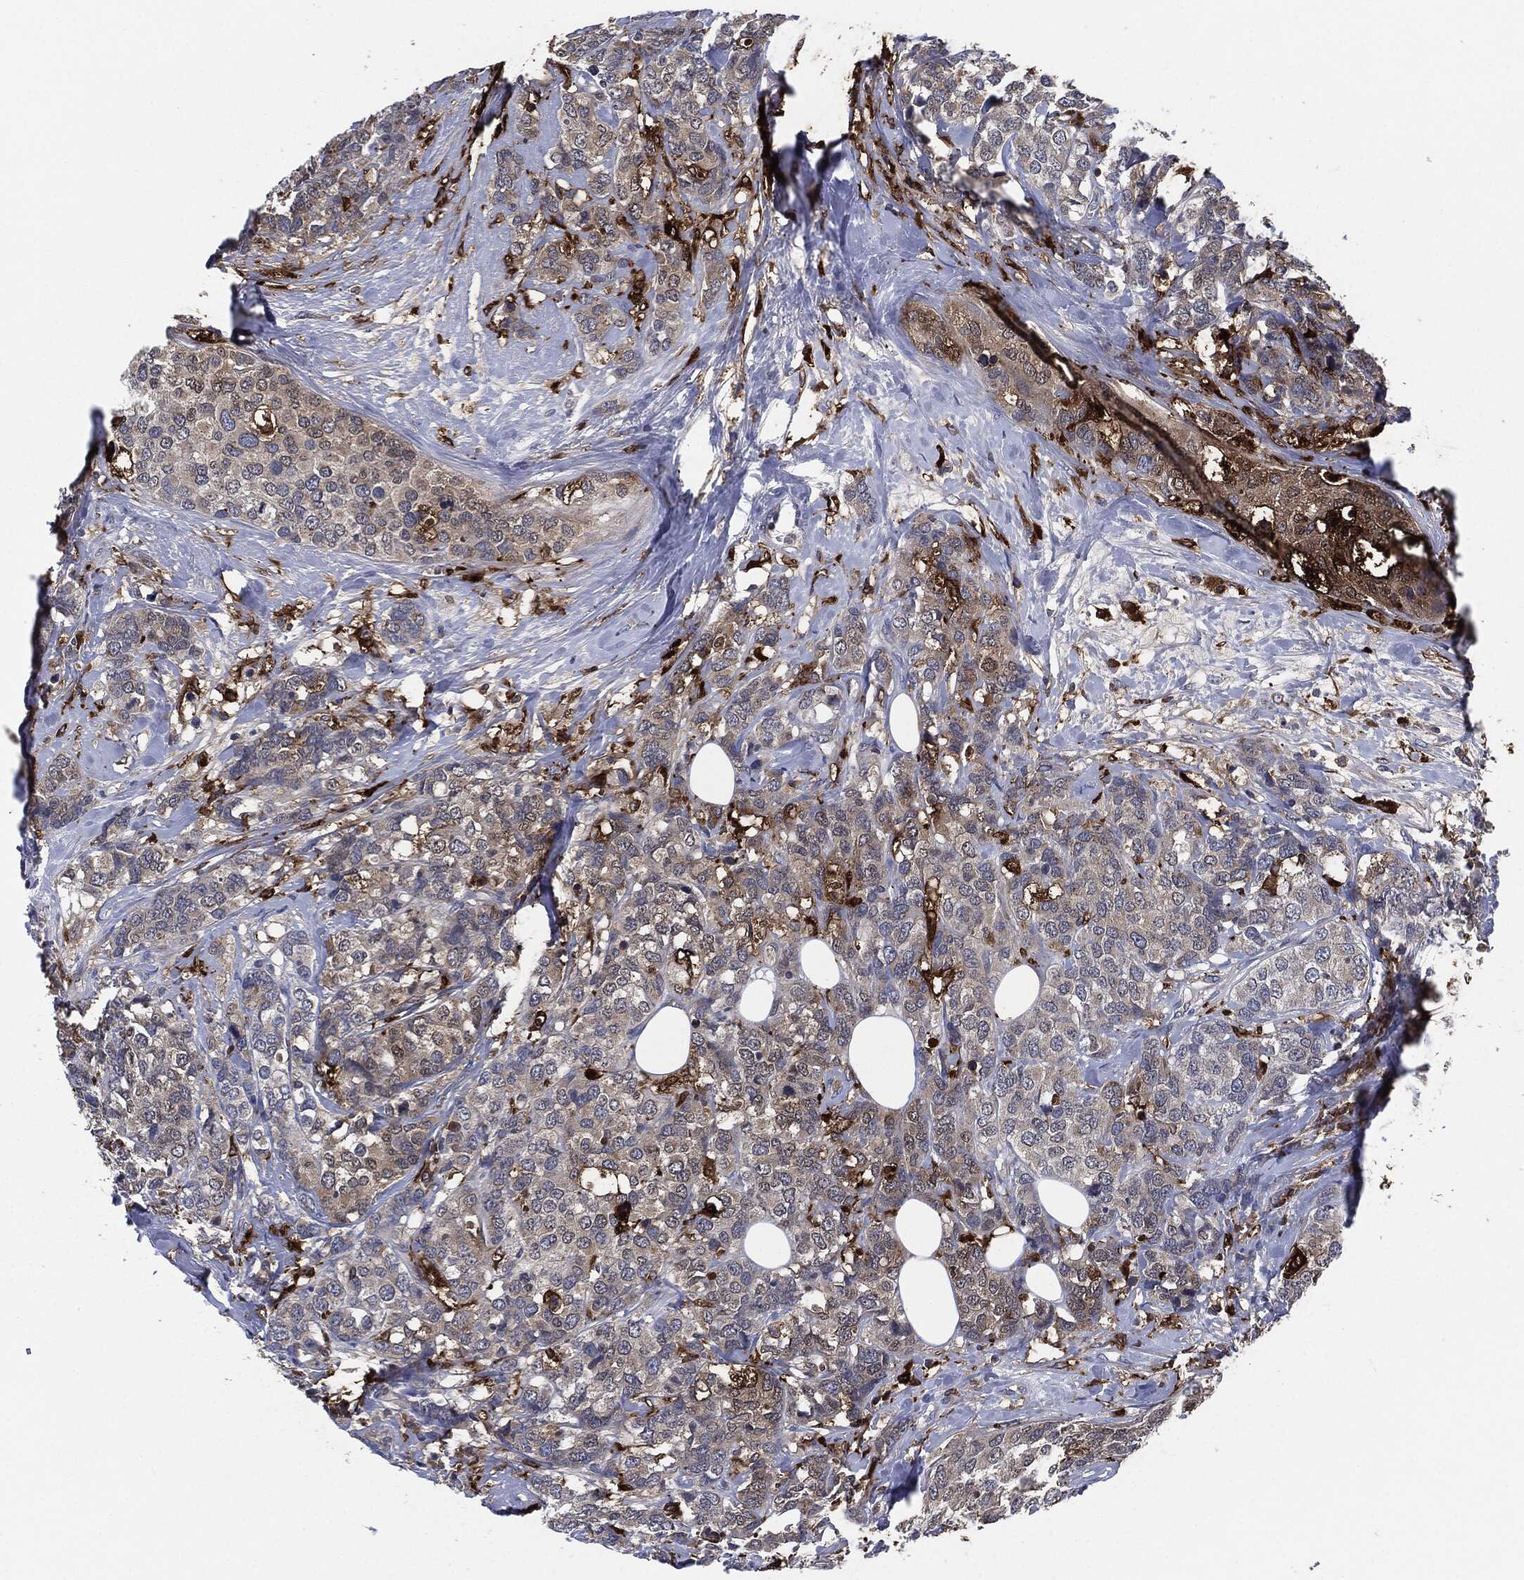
{"staining": {"intensity": "moderate", "quantity": "25%-75%", "location": "cytoplasmic/membranous"}, "tissue": "breast cancer", "cell_type": "Tumor cells", "image_type": "cancer", "snomed": [{"axis": "morphology", "description": "Lobular carcinoma"}, {"axis": "topography", "description": "Breast"}], "caption": "A histopathology image of human breast cancer (lobular carcinoma) stained for a protein reveals moderate cytoplasmic/membranous brown staining in tumor cells.", "gene": "TMEM11", "patient": {"sex": "female", "age": 59}}